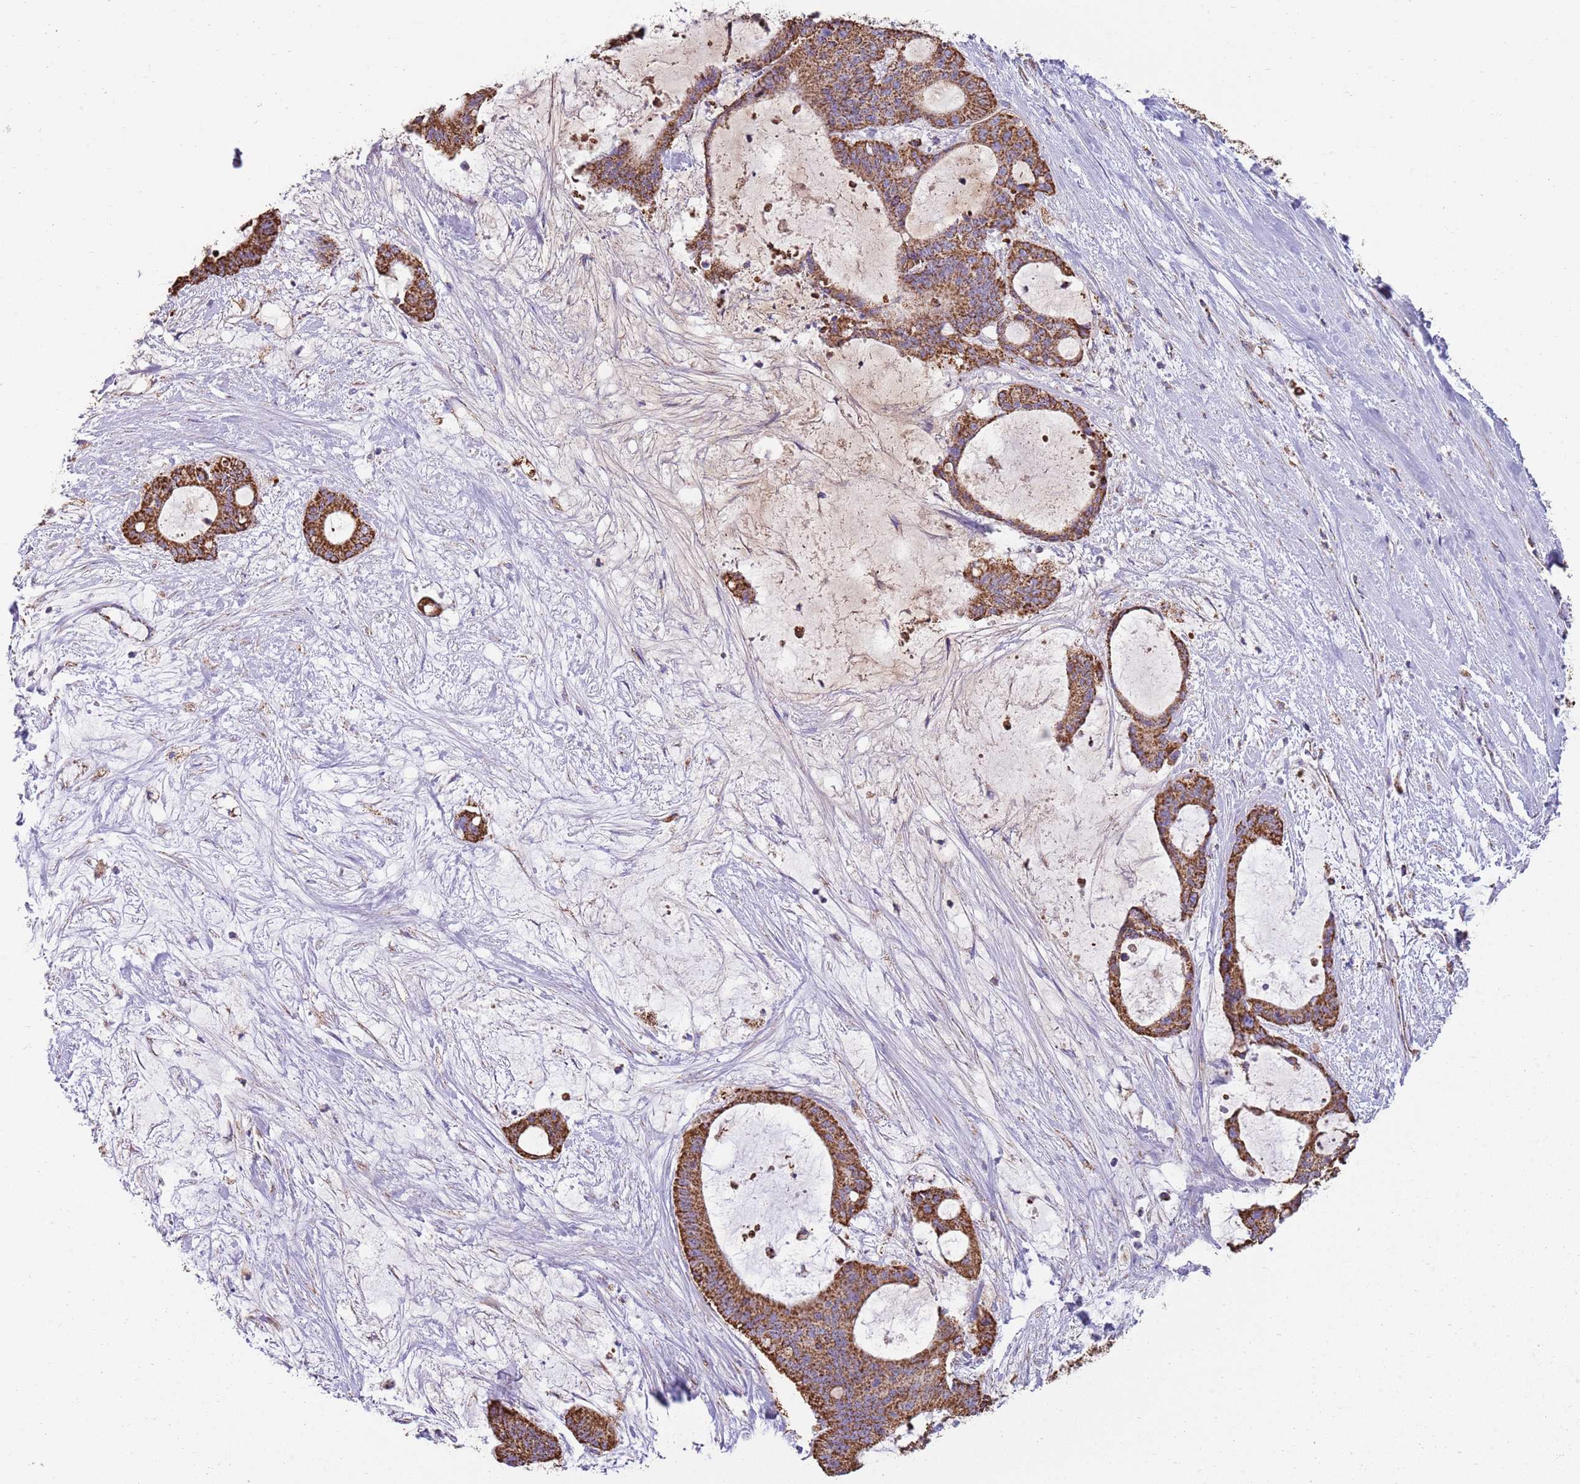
{"staining": {"intensity": "strong", "quantity": ">75%", "location": "cytoplasmic/membranous"}, "tissue": "liver cancer", "cell_type": "Tumor cells", "image_type": "cancer", "snomed": [{"axis": "morphology", "description": "Normal tissue, NOS"}, {"axis": "morphology", "description": "Cholangiocarcinoma"}, {"axis": "topography", "description": "Liver"}, {"axis": "topography", "description": "Peripheral nerve tissue"}], "caption": "Liver cancer (cholangiocarcinoma) tissue displays strong cytoplasmic/membranous staining in about >75% of tumor cells, visualized by immunohistochemistry.", "gene": "TTLL1", "patient": {"sex": "female", "age": 73}}